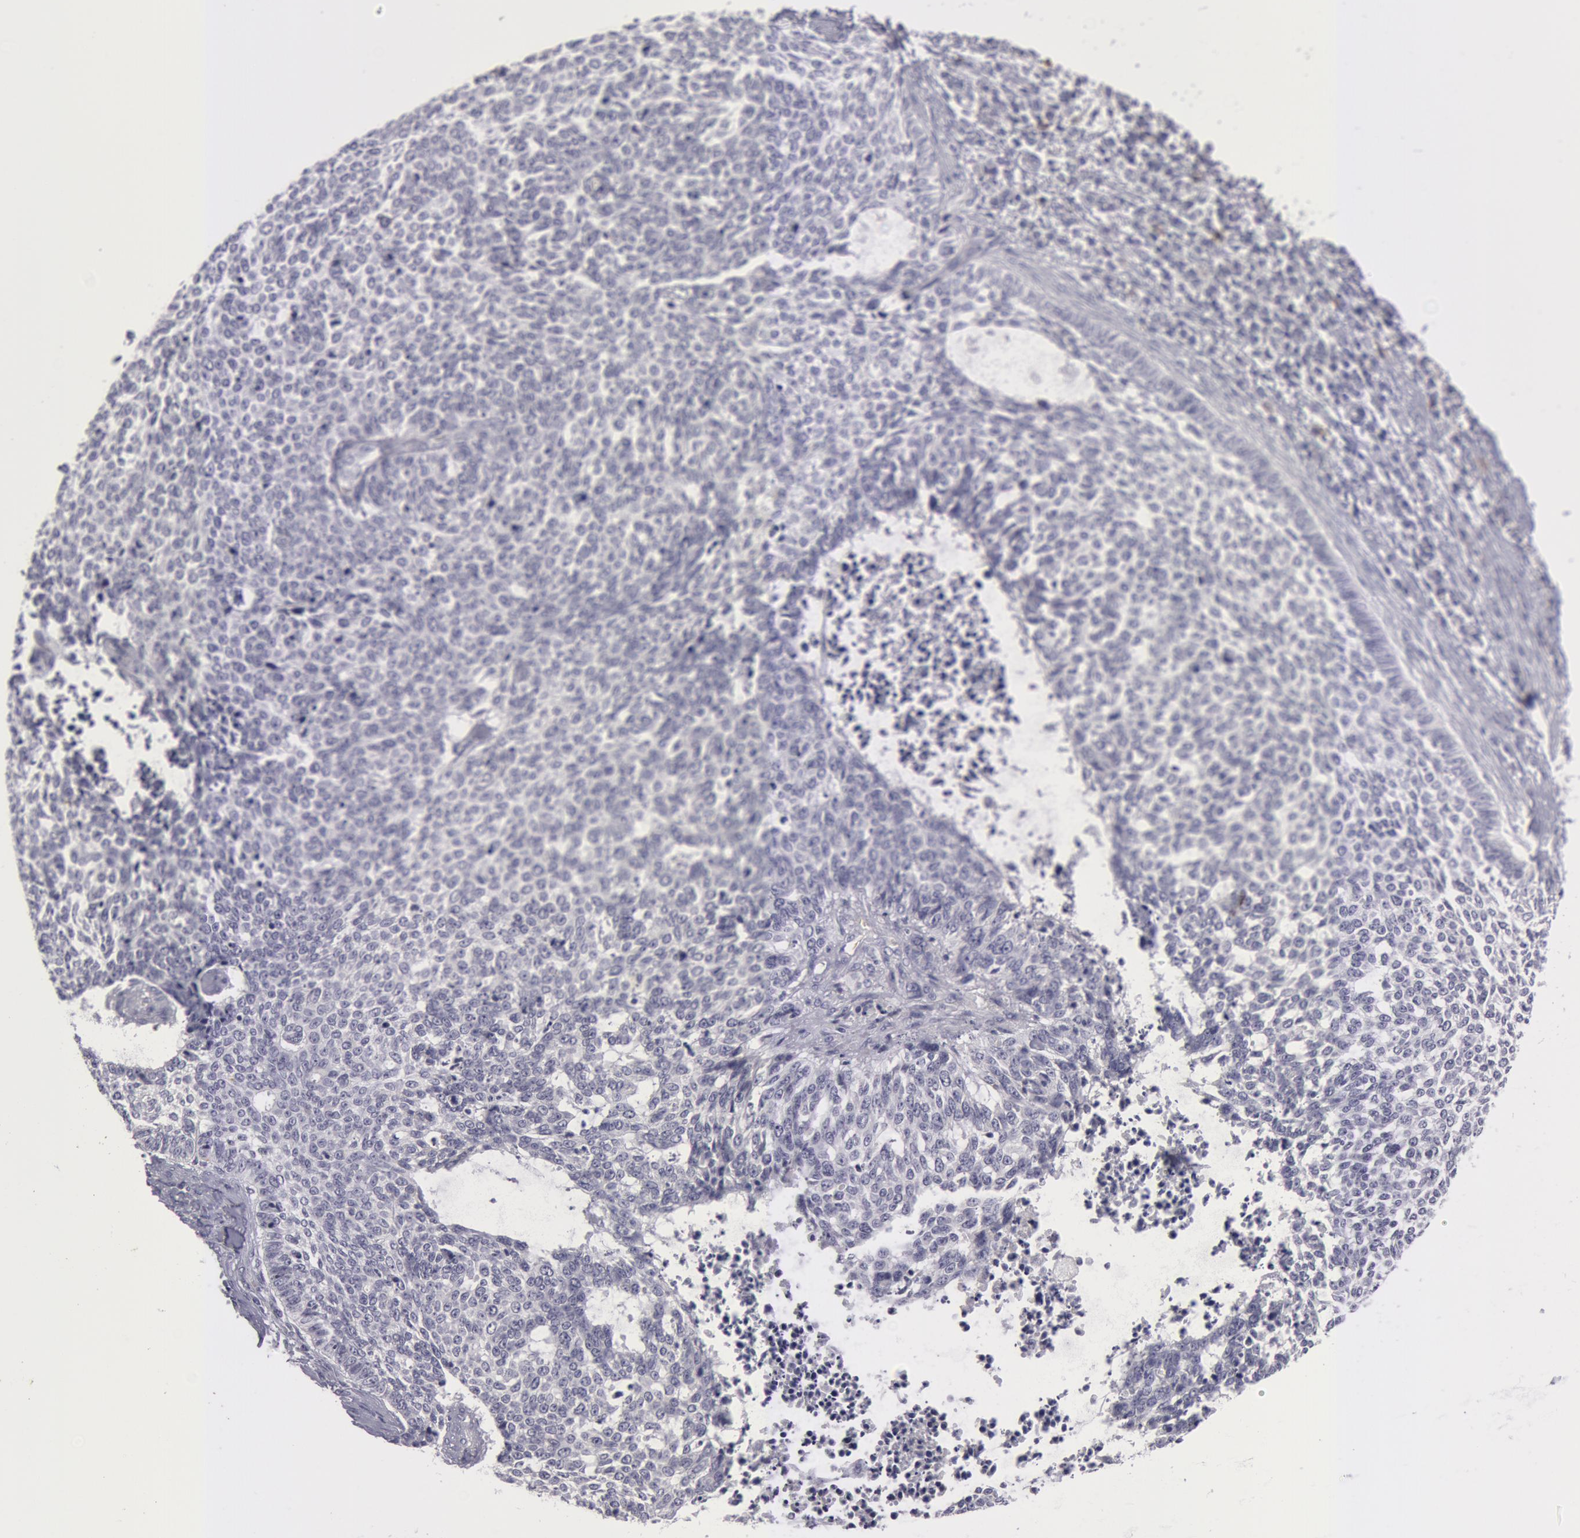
{"staining": {"intensity": "negative", "quantity": "none", "location": "none"}, "tissue": "skin cancer", "cell_type": "Tumor cells", "image_type": "cancer", "snomed": [{"axis": "morphology", "description": "Basal cell carcinoma"}, {"axis": "topography", "description": "Skin"}], "caption": "The immunohistochemistry (IHC) image has no significant staining in tumor cells of skin cancer (basal cell carcinoma) tissue. Nuclei are stained in blue.", "gene": "NLGN4X", "patient": {"sex": "female", "age": 89}}